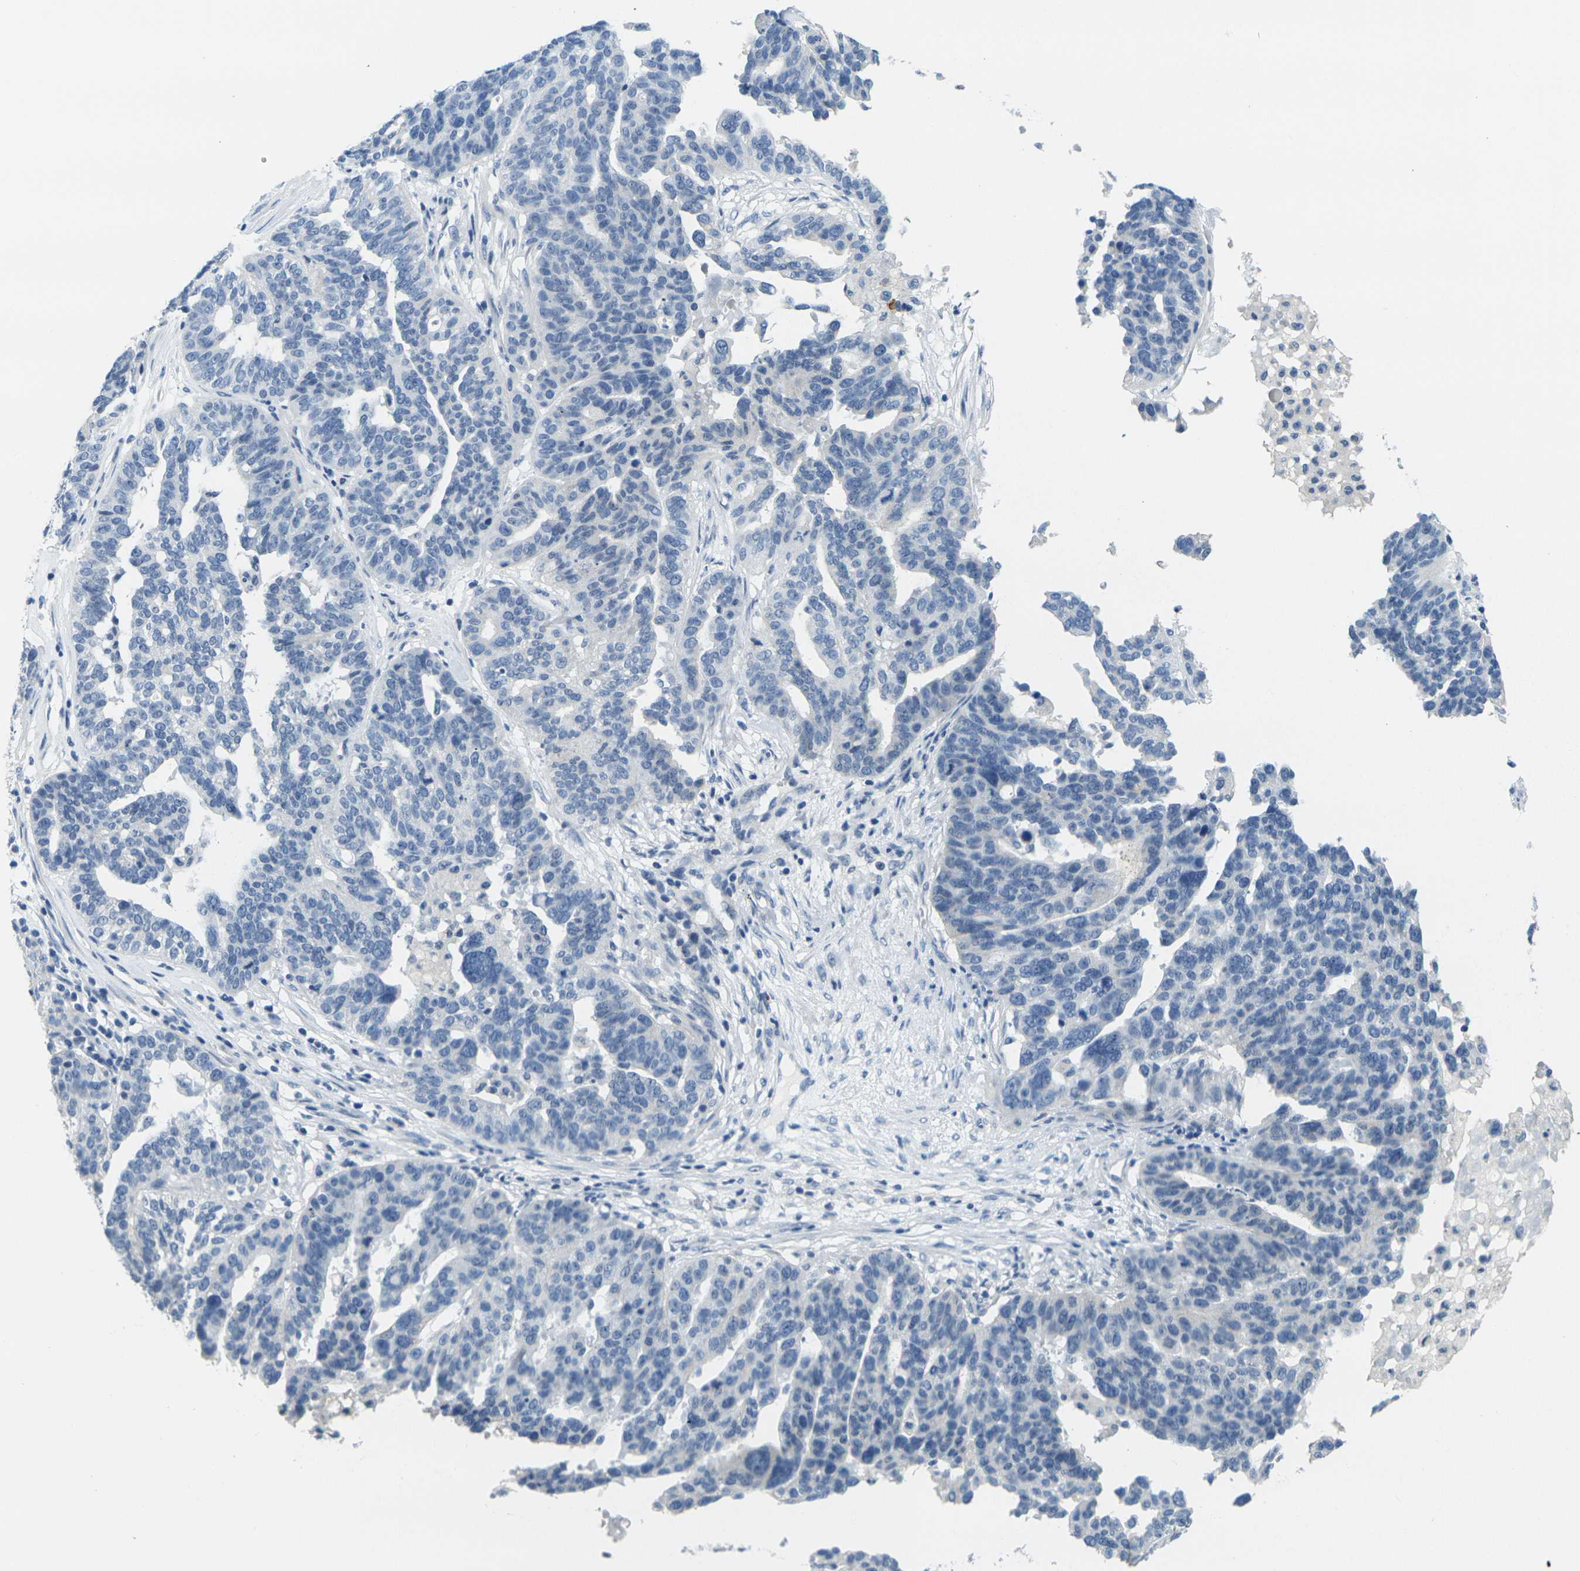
{"staining": {"intensity": "negative", "quantity": "none", "location": "none"}, "tissue": "ovarian cancer", "cell_type": "Tumor cells", "image_type": "cancer", "snomed": [{"axis": "morphology", "description": "Cystadenocarcinoma, serous, NOS"}, {"axis": "topography", "description": "Ovary"}], "caption": "This is an immunohistochemistry (IHC) image of ovarian cancer (serous cystadenocarcinoma). There is no positivity in tumor cells.", "gene": "GPR15", "patient": {"sex": "female", "age": 59}}